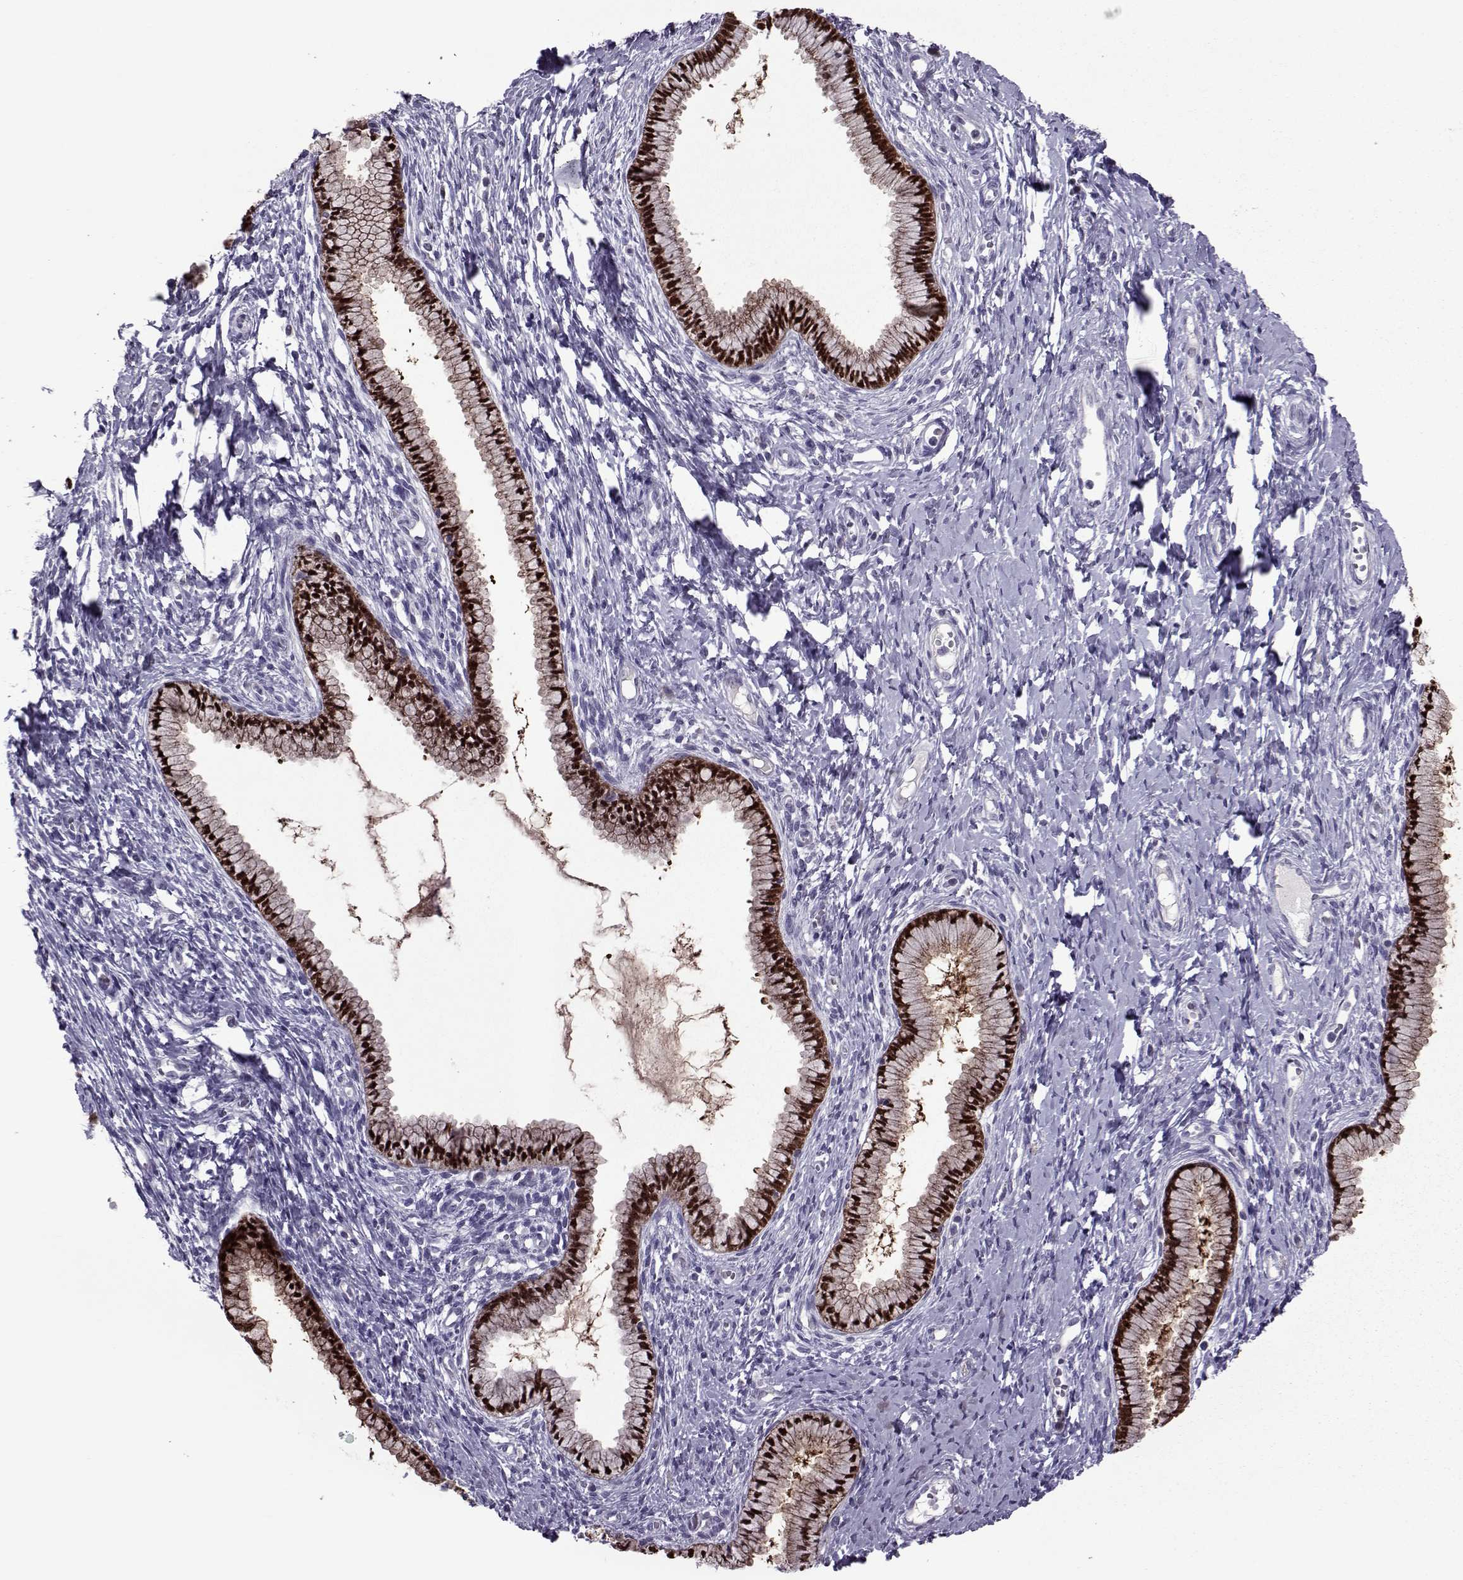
{"staining": {"intensity": "strong", "quantity": ">75%", "location": "nuclear"}, "tissue": "cervix", "cell_type": "Glandular cells", "image_type": "normal", "snomed": [{"axis": "morphology", "description": "Normal tissue, NOS"}, {"axis": "topography", "description": "Cervix"}], "caption": "About >75% of glandular cells in benign cervix reveal strong nuclear protein positivity as visualized by brown immunohistochemical staining.", "gene": "ASRGL1", "patient": {"sex": "female", "age": 40}}